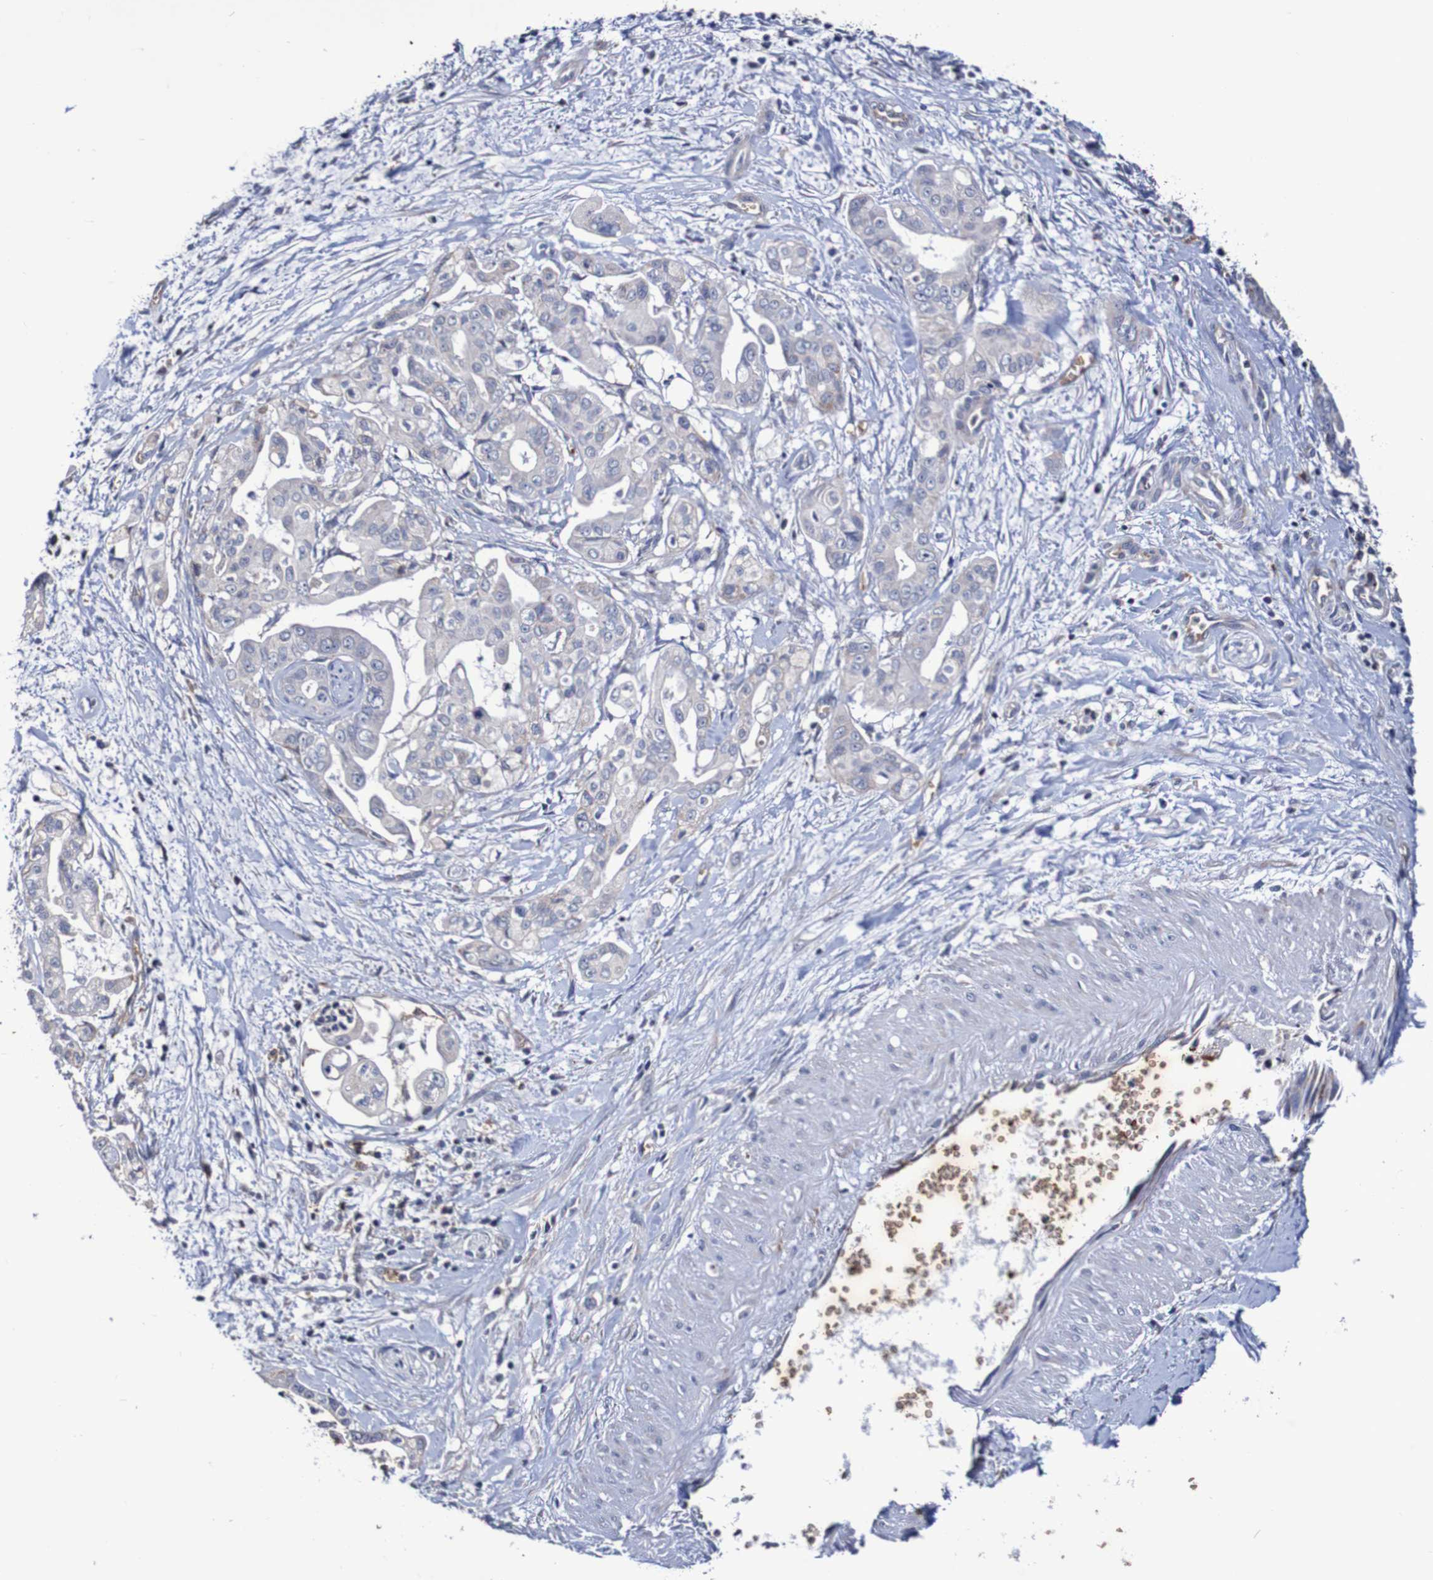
{"staining": {"intensity": "negative", "quantity": "none", "location": "none"}, "tissue": "pancreatic cancer", "cell_type": "Tumor cells", "image_type": "cancer", "snomed": [{"axis": "morphology", "description": "Adenocarcinoma, NOS"}, {"axis": "topography", "description": "Pancreas"}], "caption": "Tumor cells show no significant positivity in adenocarcinoma (pancreatic).", "gene": "WNT4", "patient": {"sex": "female", "age": 75}}